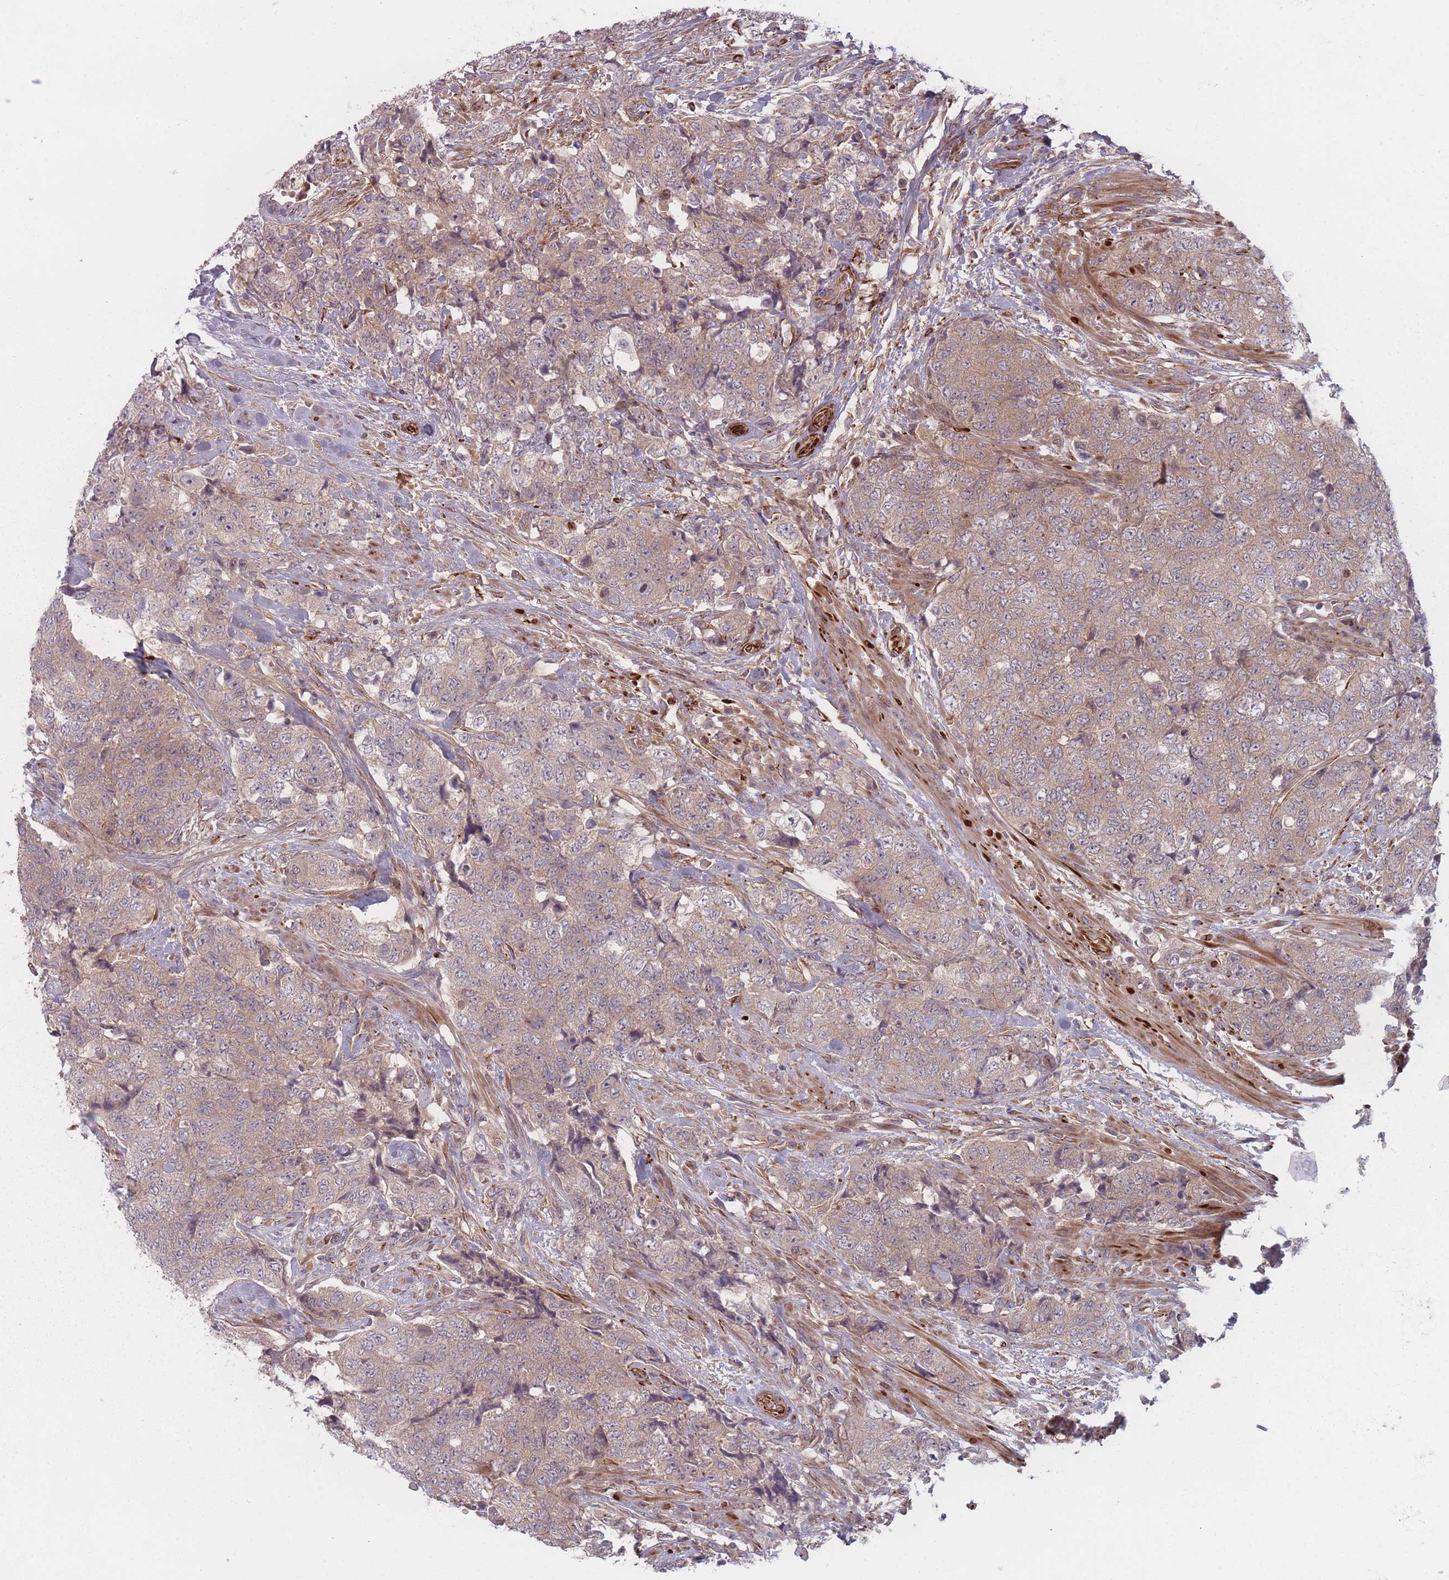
{"staining": {"intensity": "weak", "quantity": ">75%", "location": "cytoplasmic/membranous"}, "tissue": "urothelial cancer", "cell_type": "Tumor cells", "image_type": "cancer", "snomed": [{"axis": "morphology", "description": "Urothelial carcinoma, High grade"}, {"axis": "topography", "description": "Urinary bladder"}], "caption": "Urothelial cancer stained with a protein marker exhibits weak staining in tumor cells.", "gene": "EEF1AKMT2", "patient": {"sex": "female", "age": 78}}